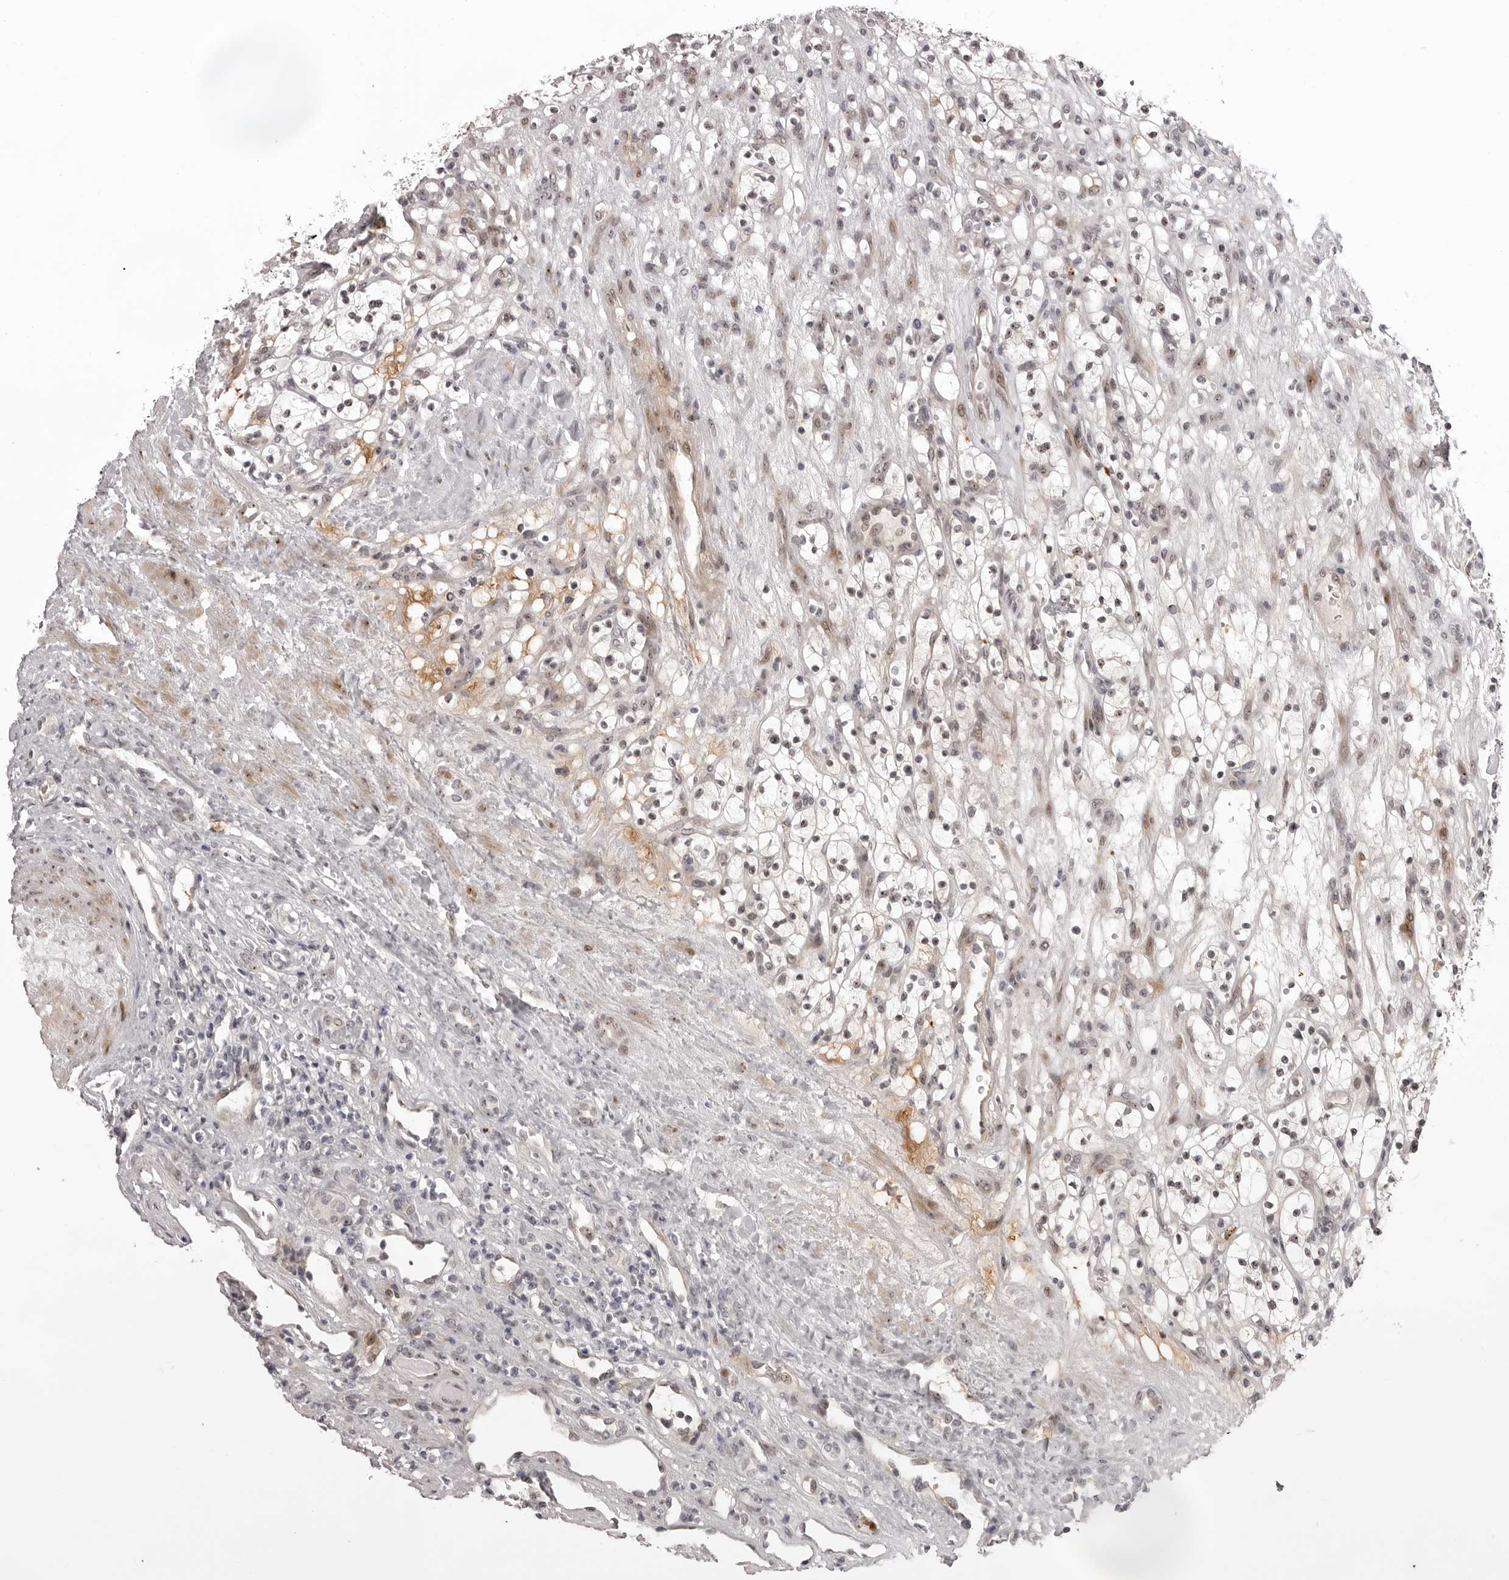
{"staining": {"intensity": "weak", "quantity": "25%-75%", "location": "nuclear"}, "tissue": "renal cancer", "cell_type": "Tumor cells", "image_type": "cancer", "snomed": [{"axis": "morphology", "description": "Adenocarcinoma, NOS"}, {"axis": "topography", "description": "Kidney"}], "caption": "An immunohistochemistry micrograph of neoplastic tissue is shown. Protein staining in brown labels weak nuclear positivity in renal cancer (adenocarcinoma) within tumor cells. (brown staining indicates protein expression, while blue staining denotes nuclei).", "gene": "HELZ", "patient": {"sex": "female", "age": 57}}